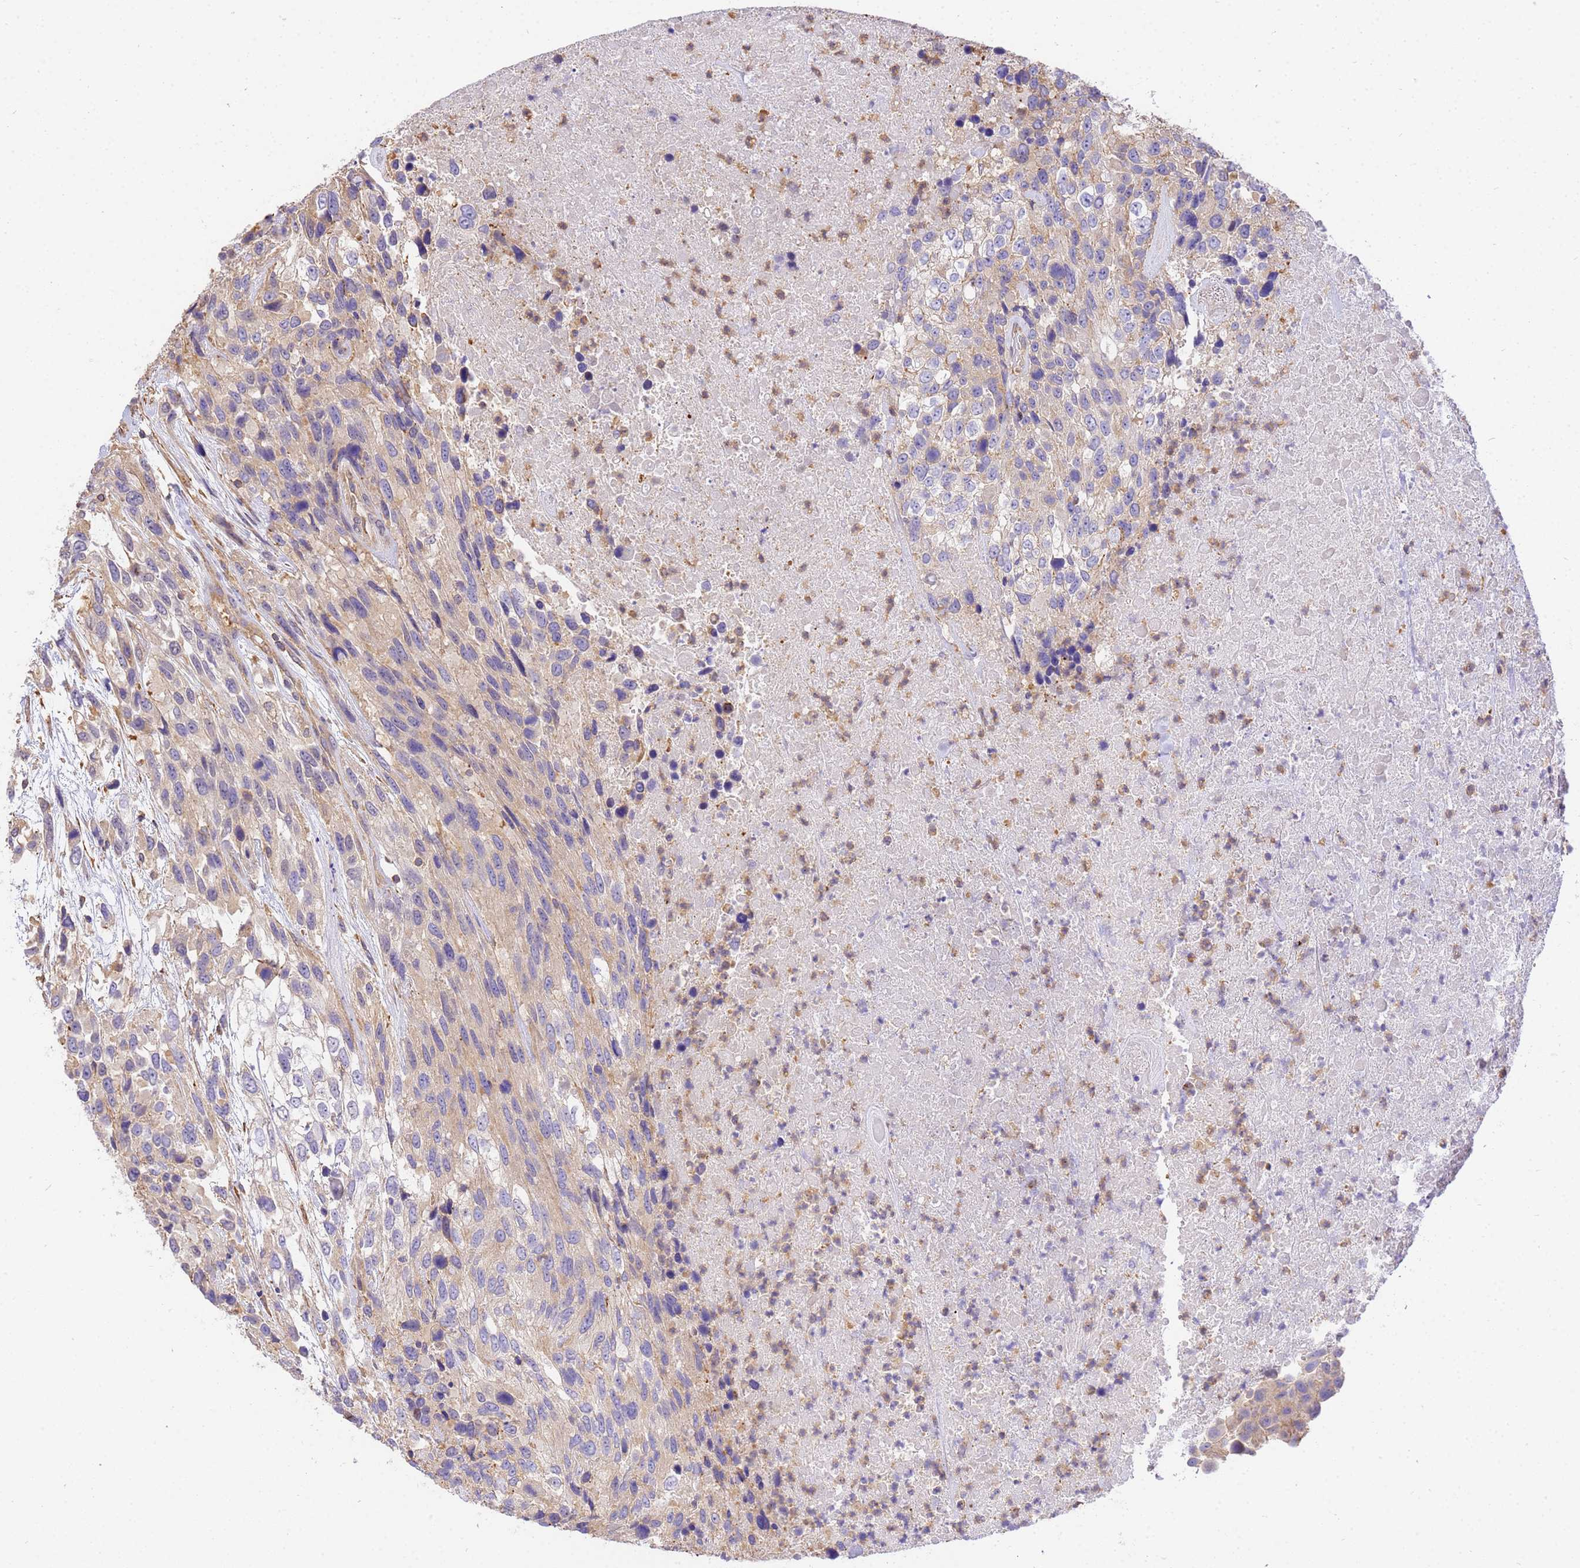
{"staining": {"intensity": "weak", "quantity": "<25%", "location": "cytoplasmic/membranous"}, "tissue": "urothelial cancer", "cell_type": "Tumor cells", "image_type": "cancer", "snomed": [{"axis": "morphology", "description": "Urothelial carcinoma, High grade"}, {"axis": "topography", "description": "Urinary bladder"}], "caption": "High-grade urothelial carcinoma was stained to show a protein in brown. There is no significant positivity in tumor cells. The staining was performed using DAB (3,3'-diaminobenzidine) to visualize the protein expression in brown, while the nuclei were stained in blue with hematoxylin (Magnification: 20x).", "gene": "WDR64", "patient": {"sex": "female", "age": 70}}